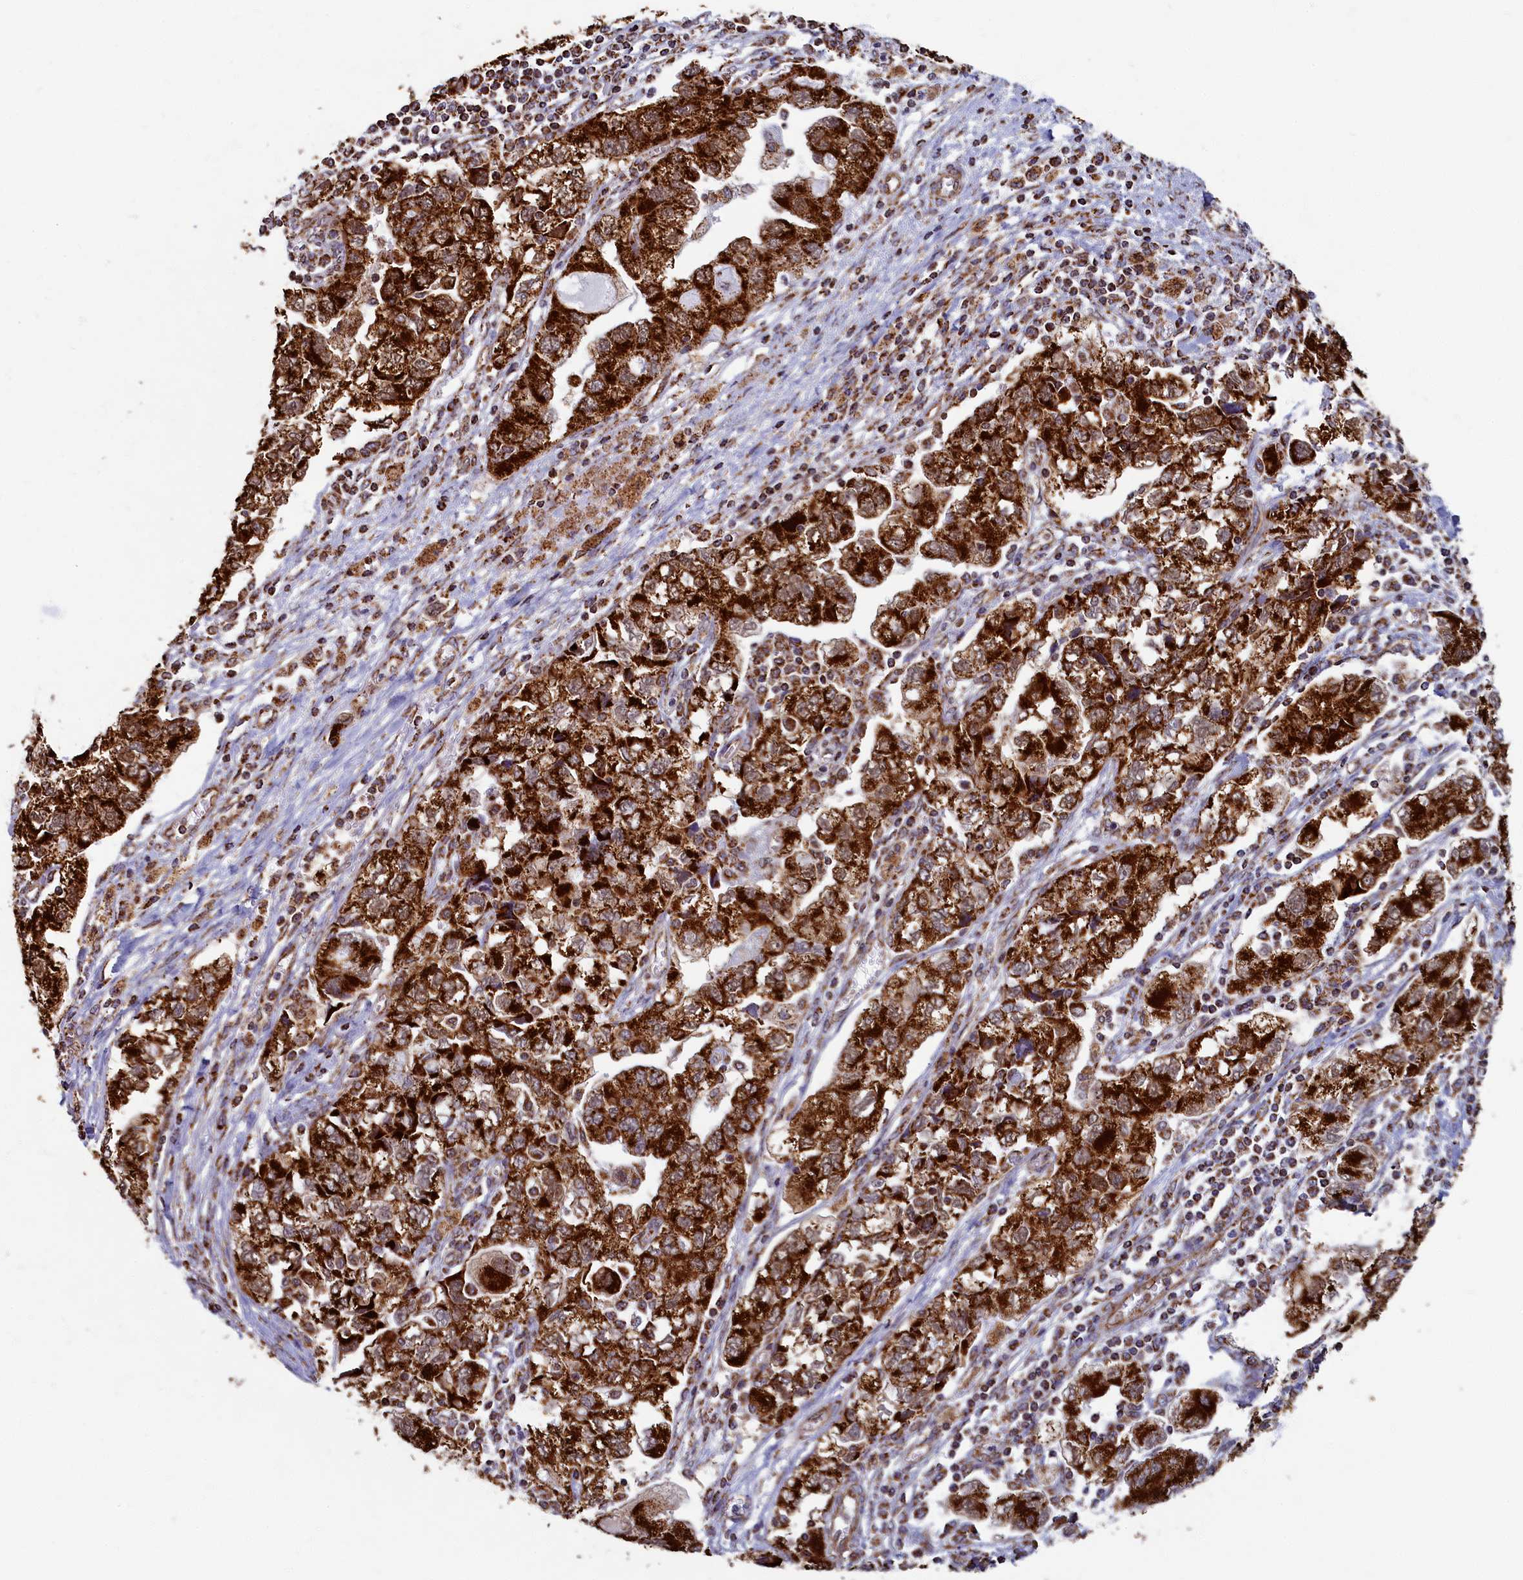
{"staining": {"intensity": "strong", "quantity": ">75%", "location": "cytoplasmic/membranous"}, "tissue": "ovarian cancer", "cell_type": "Tumor cells", "image_type": "cancer", "snomed": [{"axis": "morphology", "description": "Carcinoma, NOS"}, {"axis": "morphology", "description": "Cystadenocarcinoma, serous, NOS"}, {"axis": "topography", "description": "Ovary"}], "caption": "There is high levels of strong cytoplasmic/membranous expression in tumor cells of ovarian cancer (serous cystadenocarcinoma), as demonstrated by immunohistochemical staining (brown color).", "gene": "SPR", "patient": {"sex": "female", "age": 69}}